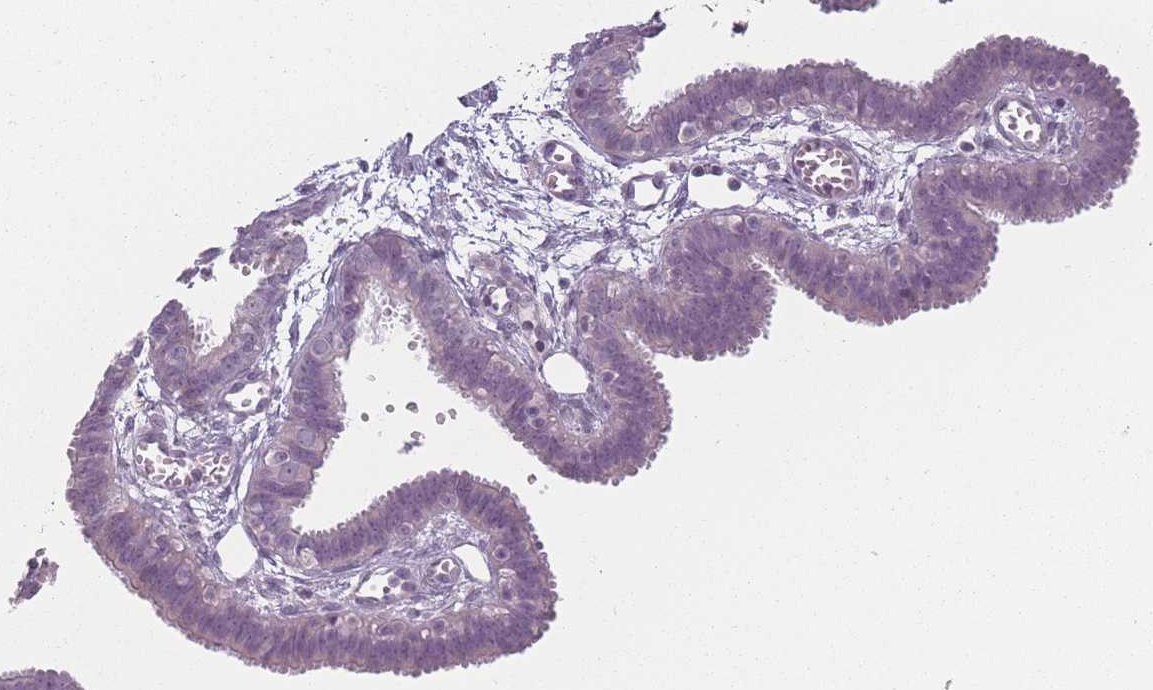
{"staining": {"intensity": "negative", "quantity": "none", "location": "none"}, "tissue": "fallopian tube", "cell_type": "Glandular cells", "image_type": "normal", "snomed": [{"axis": "morphology", "description": "Normal tissue, NOS"}, {"axis": "topography", "description": "Fallopian tube"}, {"axis": "topography", "description": "Placenta"}], "caption": "This is an immunohistochemistry image of normal human fallopian tube. There is no staining in glandular cells.", "gene": "RASL10B", "patient": {"sex": "female", "age": 32}}